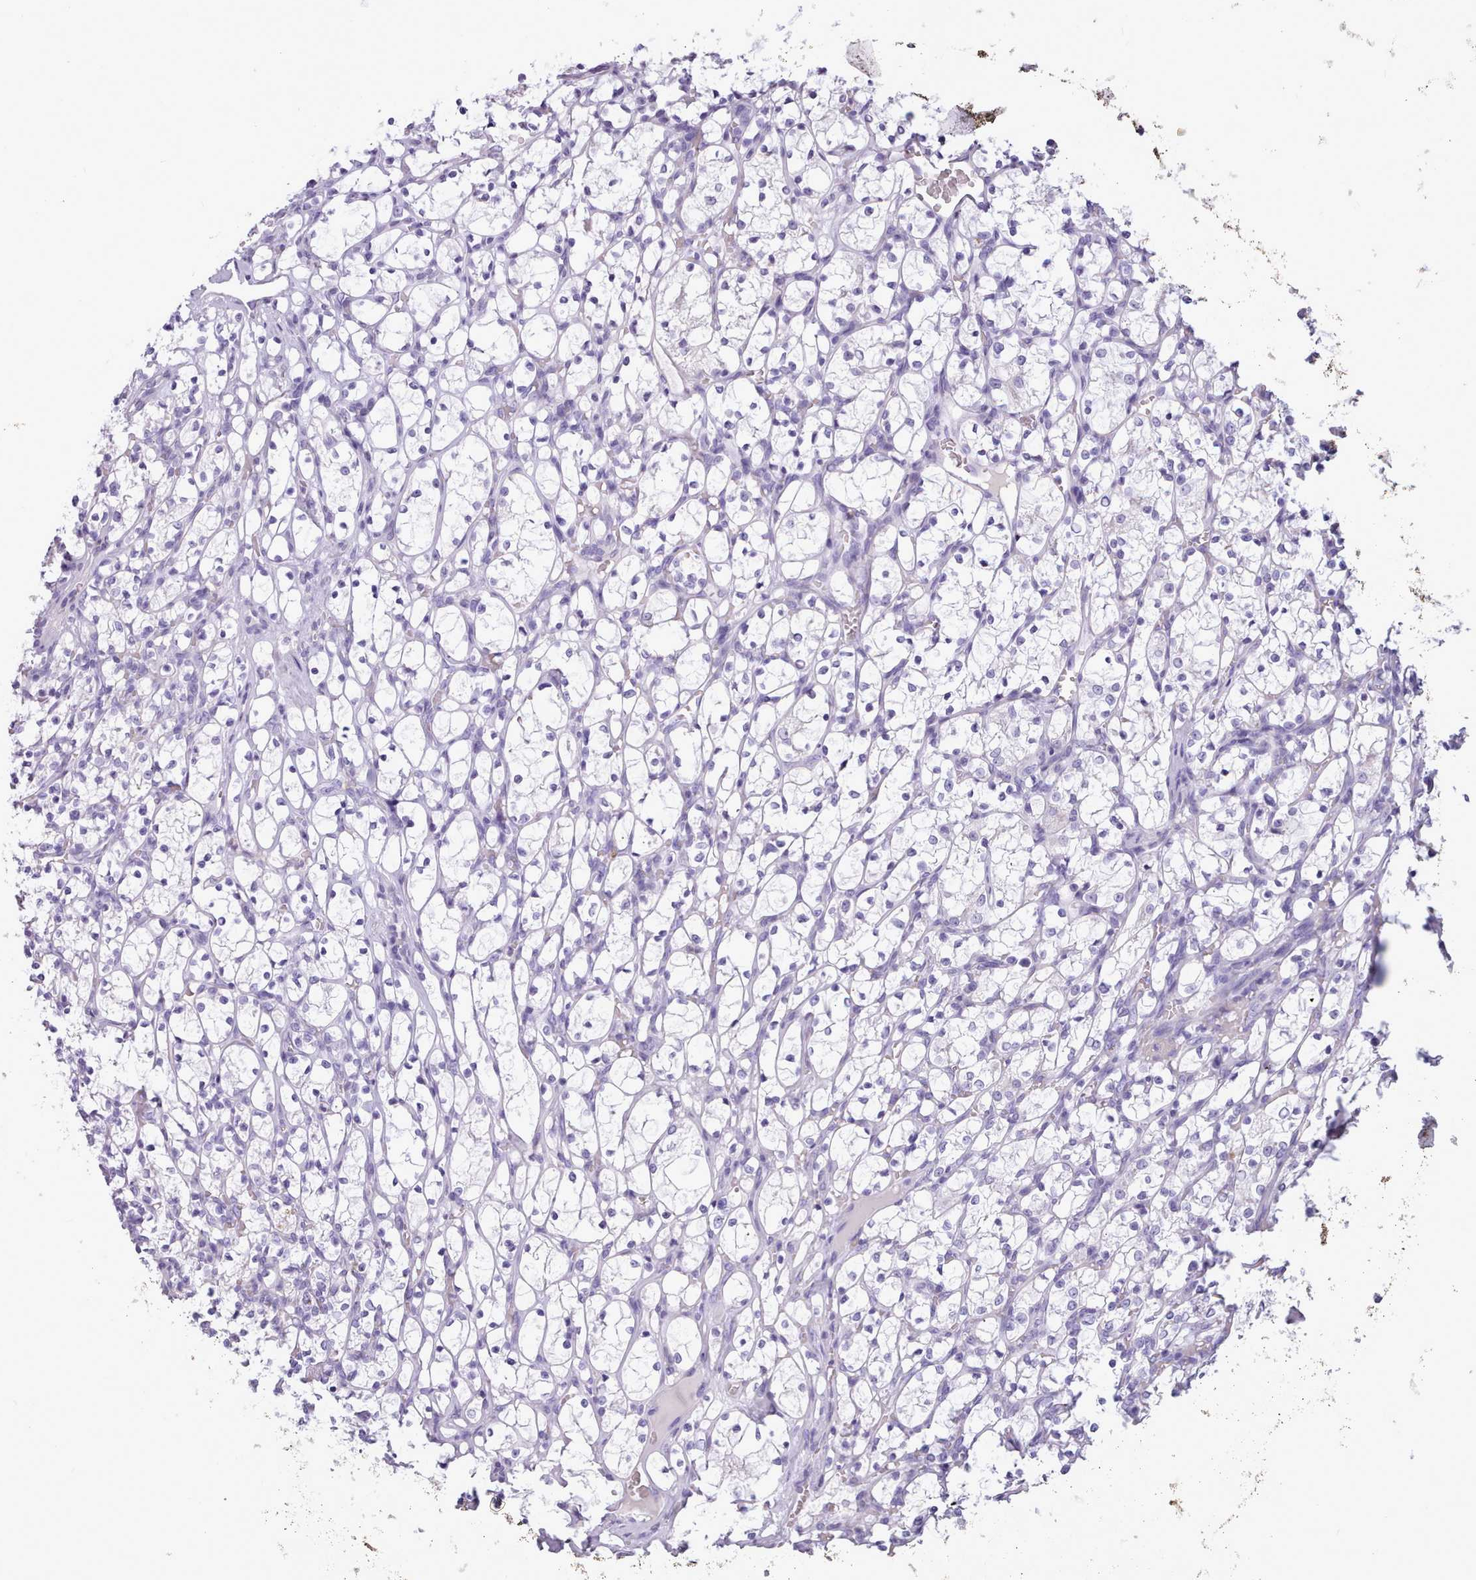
{"staining": {"intensity": "negative", "quantity": "none", "location": "none"}, "tissue": "renal cancer", "cell_type": "Tumor cells", "image_type": "cancer", "snomed": [{"axis": "morphology", "description": "Adenocarcinoma, NOS"}, {"axis": "topography", "description": "Kidney"}], "caption": "The photomicrograph displays no significant staining in tumor cells of renal adenocarcinoma.", "gene": "CYP2A13", "patient": {"sex": "female", "age": 69}}